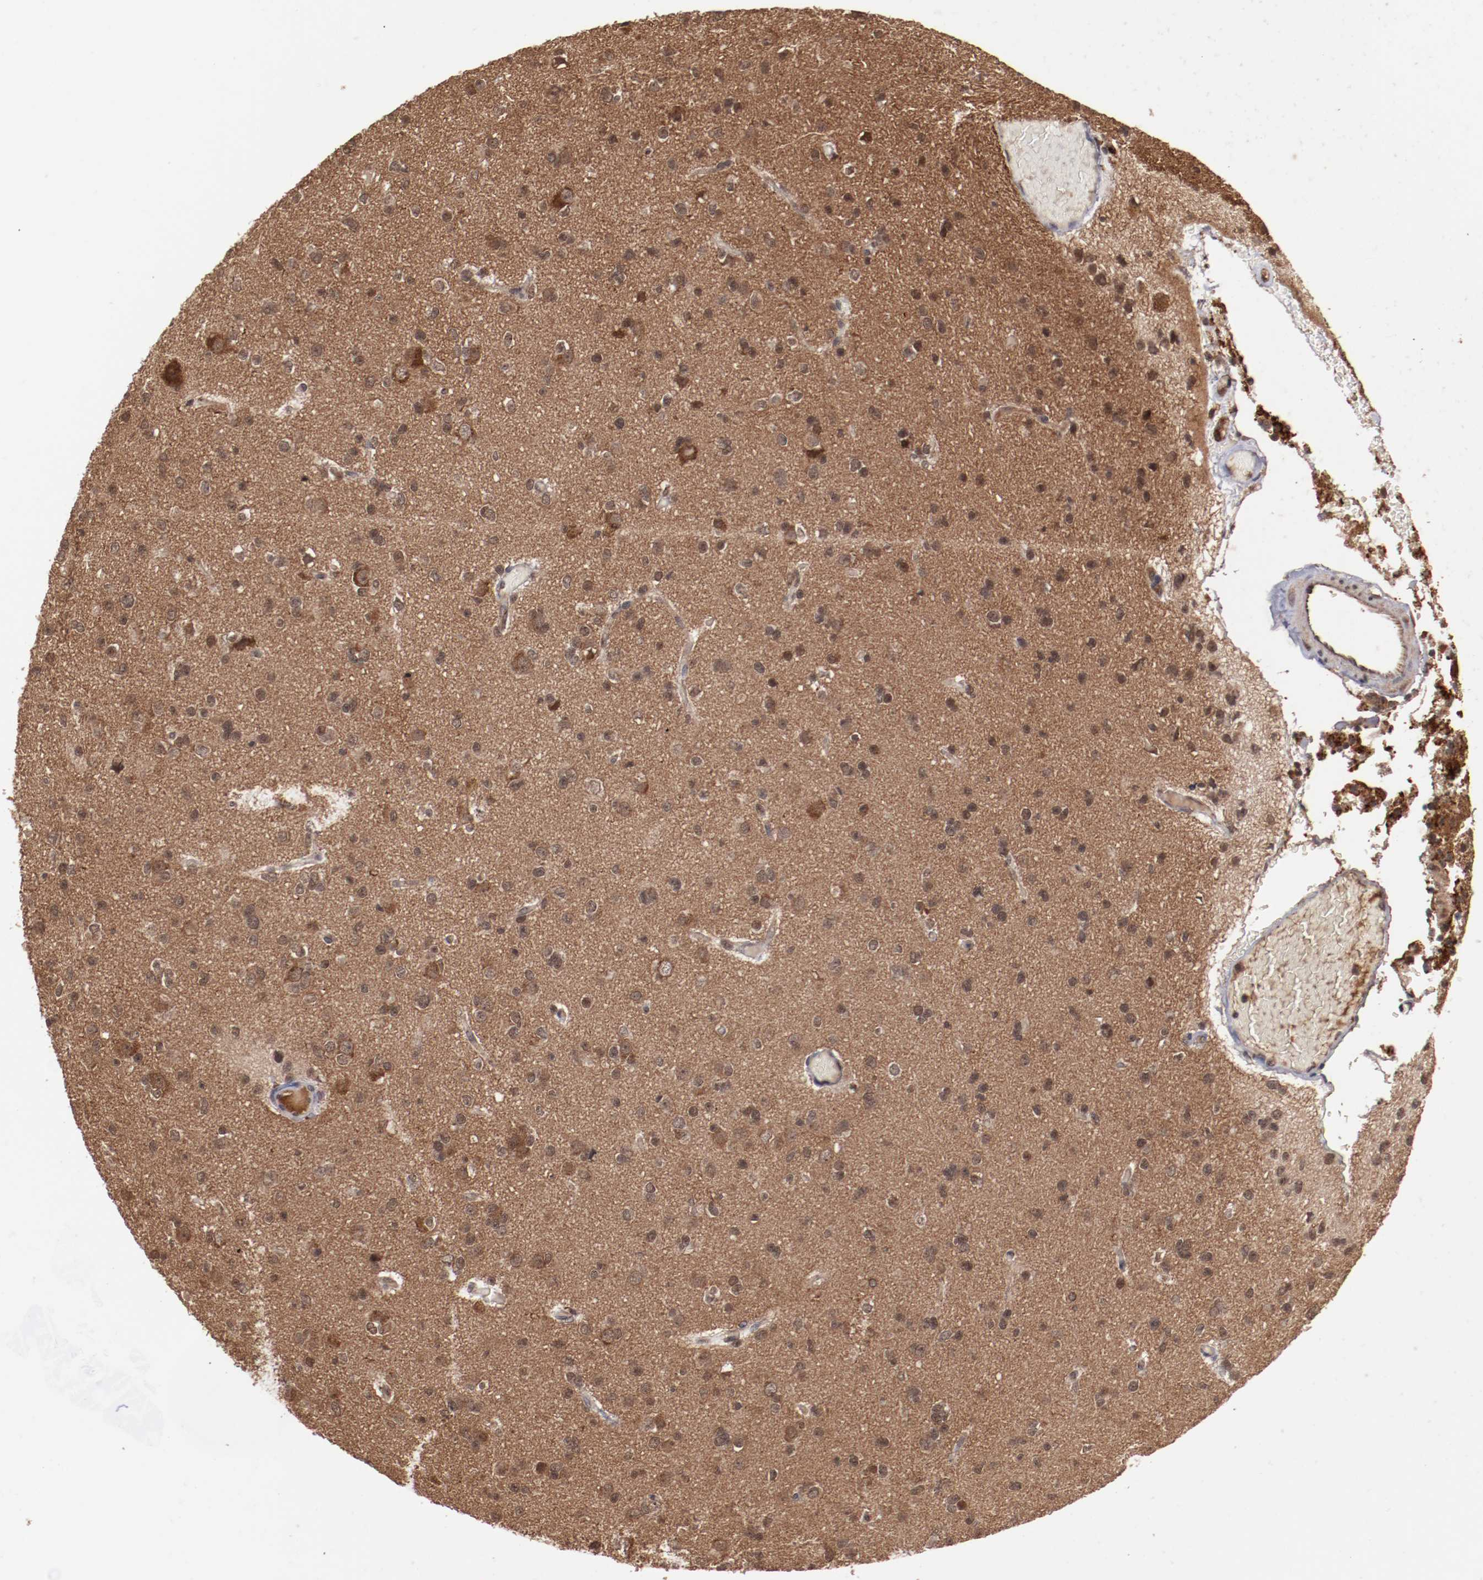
{"staining": {"intensity": "strong", "quantity": ">75%", "location": "cytoplasmic/membranous"}, "tissue": "glioma", "cell_type": "Tumor cells", "image_type": "cancer", "snomed": [{"axis": "morphology", "description": "Glioma, malignant, Low grade"}, {"axis": "topography", "description": "Brain"}], "caption": "Tumor cells exhibit strong cytoplasmic/membranous staining in approximately >75% of cells in glioma.", "gene": "TENM1", "patient": {"sex": "male", "age": 42}}